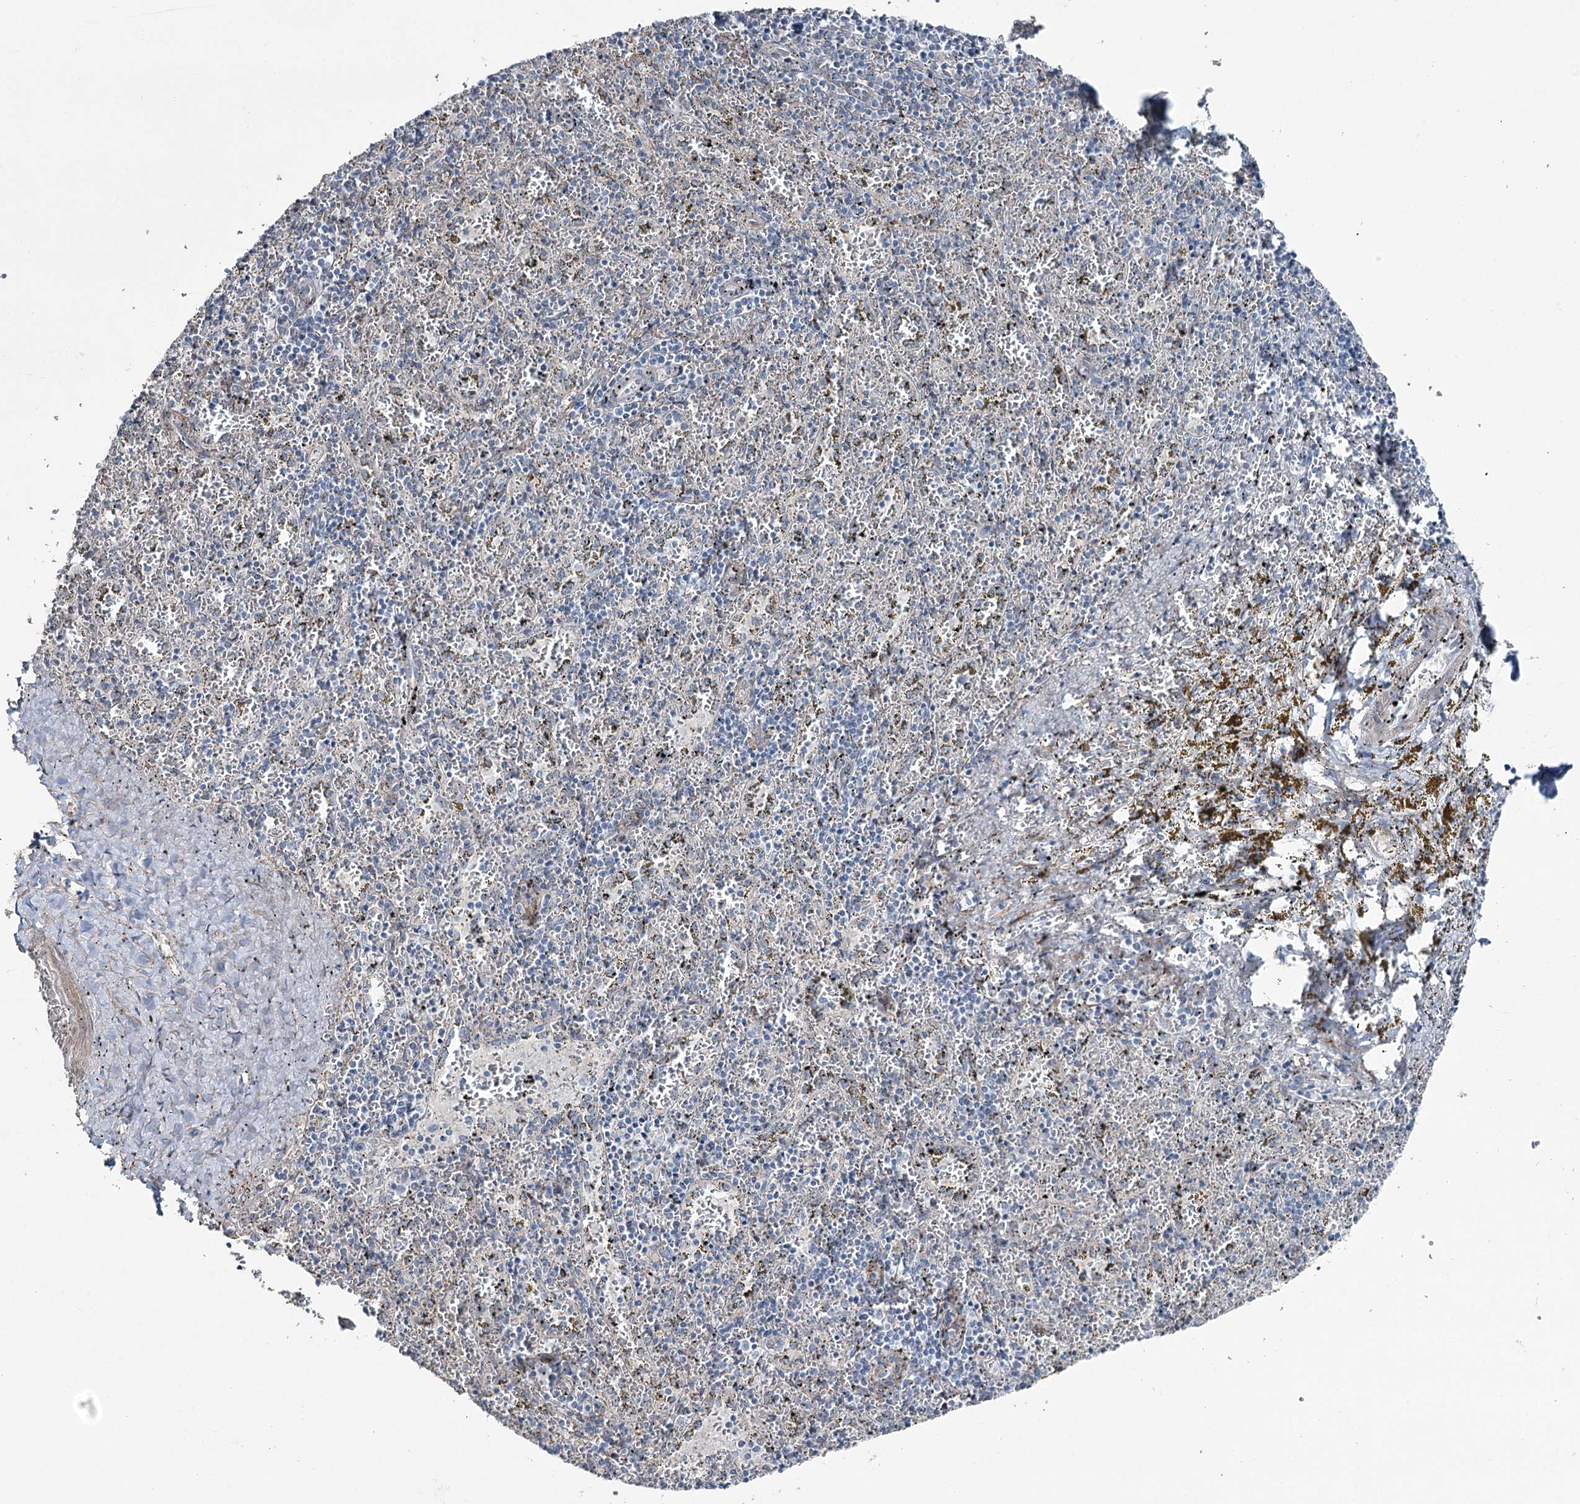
{"staining": {"intensity": "negative", "quantity": "none", "location": "none"}, "tissue": "spleen", "cell_type": "Cells in red pulp", "image_type": "normal", "snomed": [{"axis": "morphology", "description": "Normal tissue, NOS"}, {"axis": "topography", "description": "Spleen"}], "caption": "The immunohistochemistry (IHC) photomicrograph has no significant positivity in cells in red pulp of spleen. Brightfield microscopy of immunohistochemistry stained with DAB (3,3'-diaminobenzidine) (brown) and hematoxylin (blue), captured at high magnification.", "gene": "FAM120B", "patient": {"sex": "male", "age": 11}}